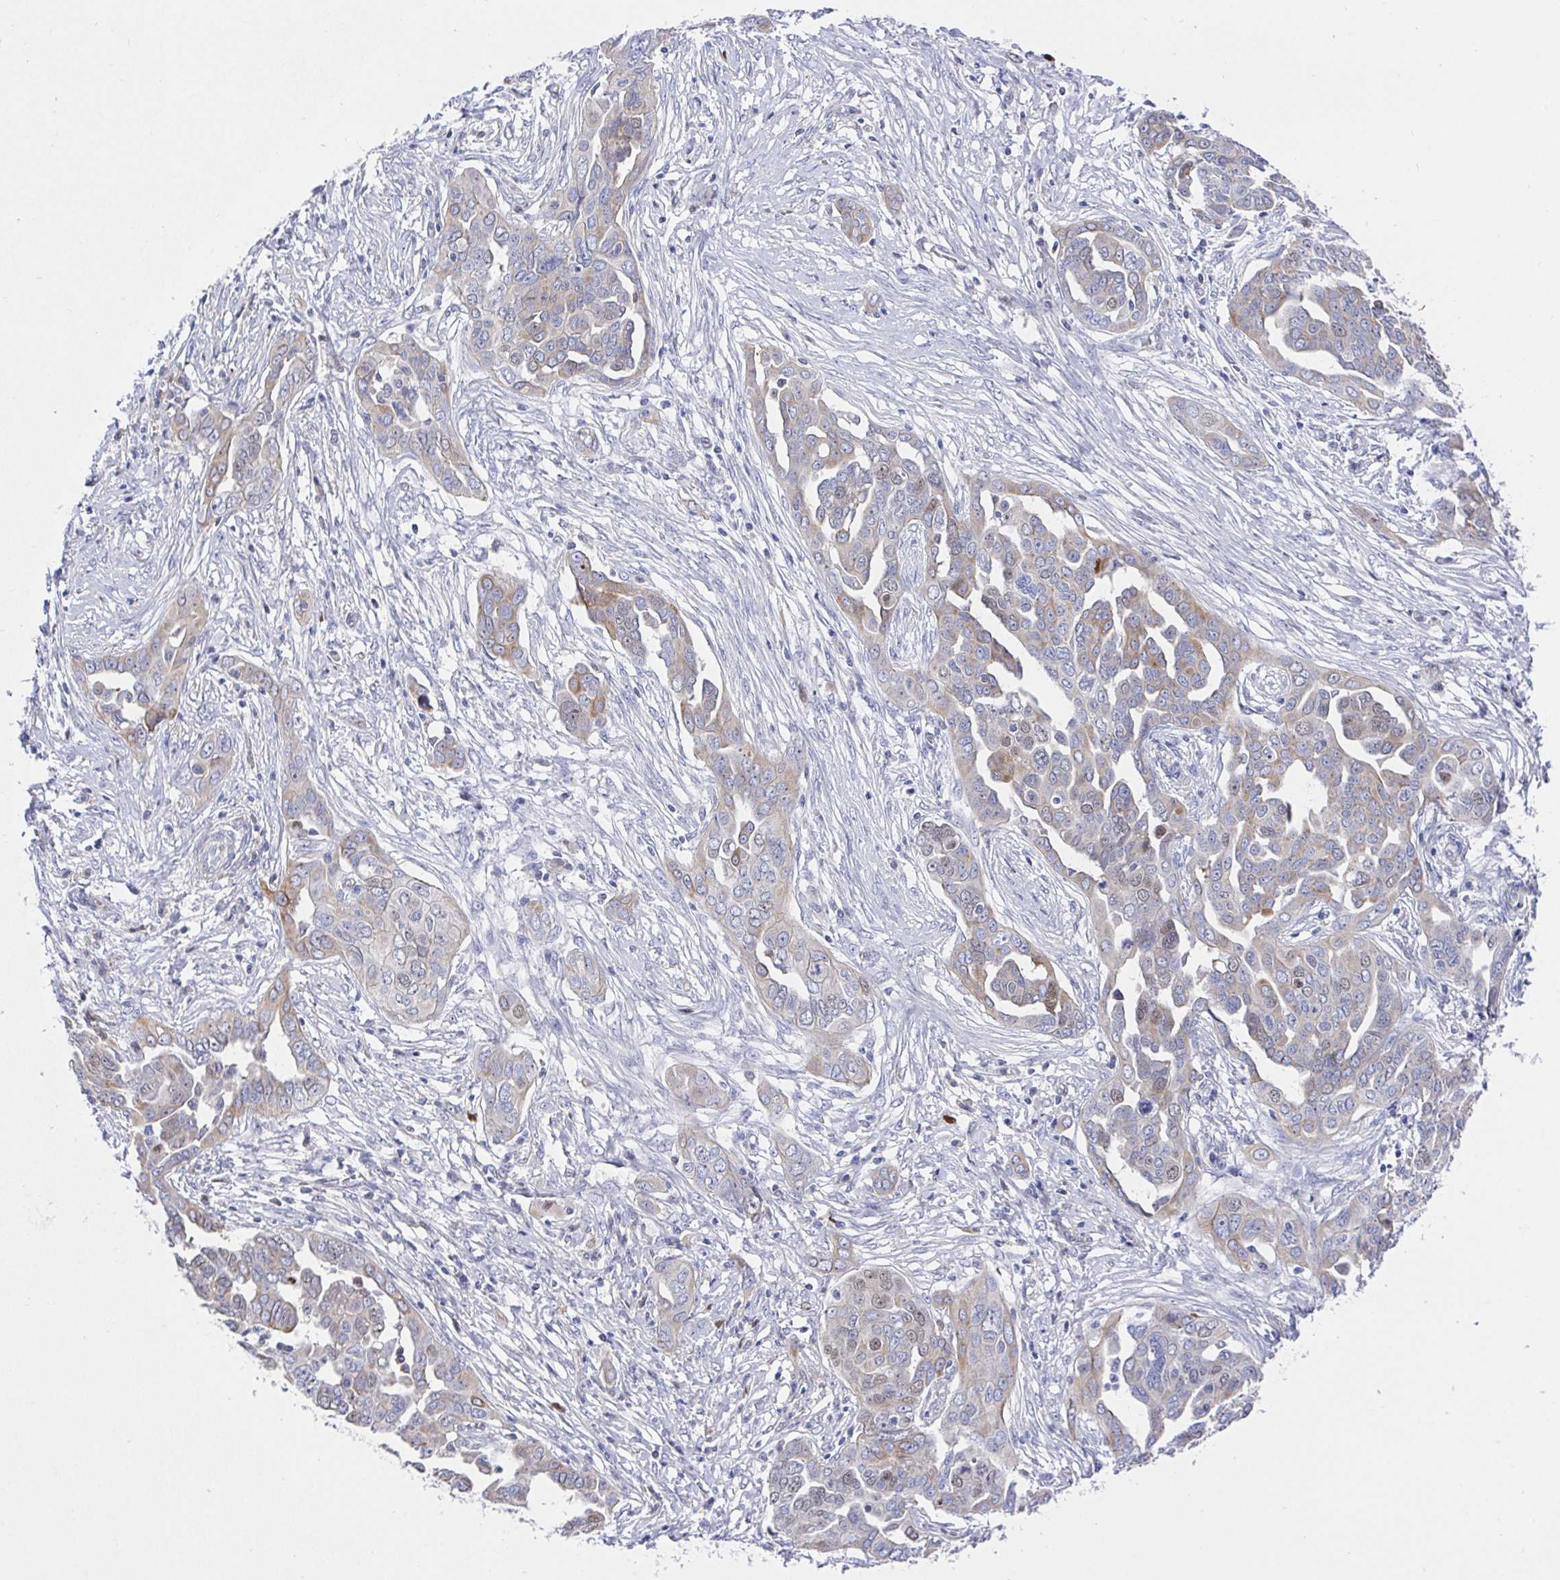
{"staining": {"intensity": "moderate", "quantity": "<25%", "location": "cytoplasmic/membranous"}, "tissue": "ovarian cancer", "cell_type": "Tumor cells", "image_type": "cancer", "snomed": [{"axis": "morphology", "description": "Cystadenocarcinoma, serous, NOS"}, {"axis": "topography", "description": "Ovary"}], "caption": "Moderate cytoplasmic/membranous protein positivity is present in approximately <25% of tumor cells in ovarian cancer. (Brightfield microscopy of DAB IHC at high magnification).", "gene": "TIMELESS", "patient": {"sex": "female", "age": 59}}